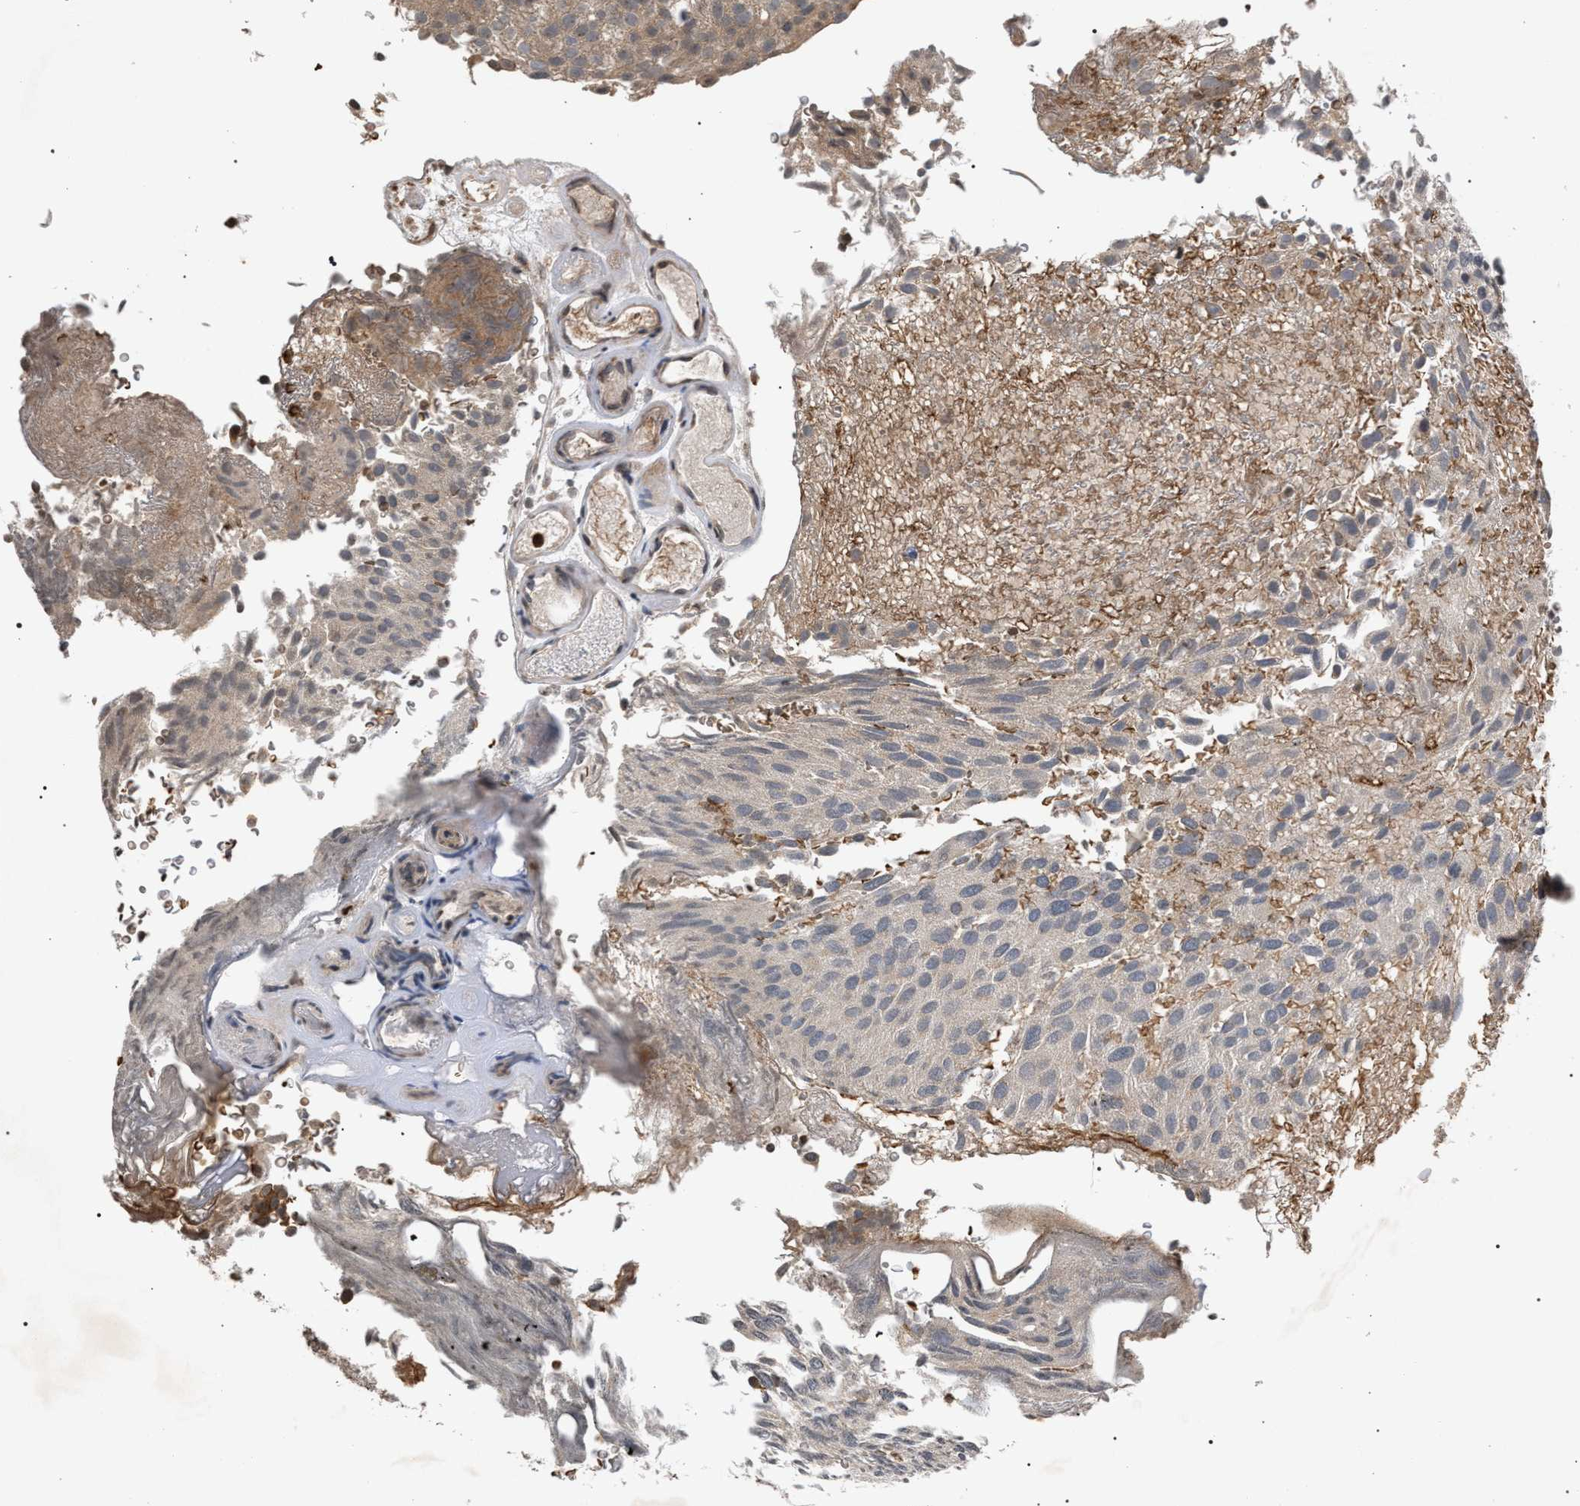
{"staining": {"intensity": "weak", "quantity": ">75%", "location": "cytoplasmic/membranous"}, "tissue": "urothelial cancer", "cell_type": "Tumor cells", "image_type": "cancer", "snomed": [{"axis": "morphology", "description": "Urothelial carcinoma, Low grade"}, {"axis": "topography", "description": "Urinary bladder"}], "caption": "Weak cytoplasmic/membranous positivity for a protein is identified in about >75% of tumor cells of urothelial cancer using IHC.", "gene": "IRAK4", "patient": {"sex": "male", "age": 78}}